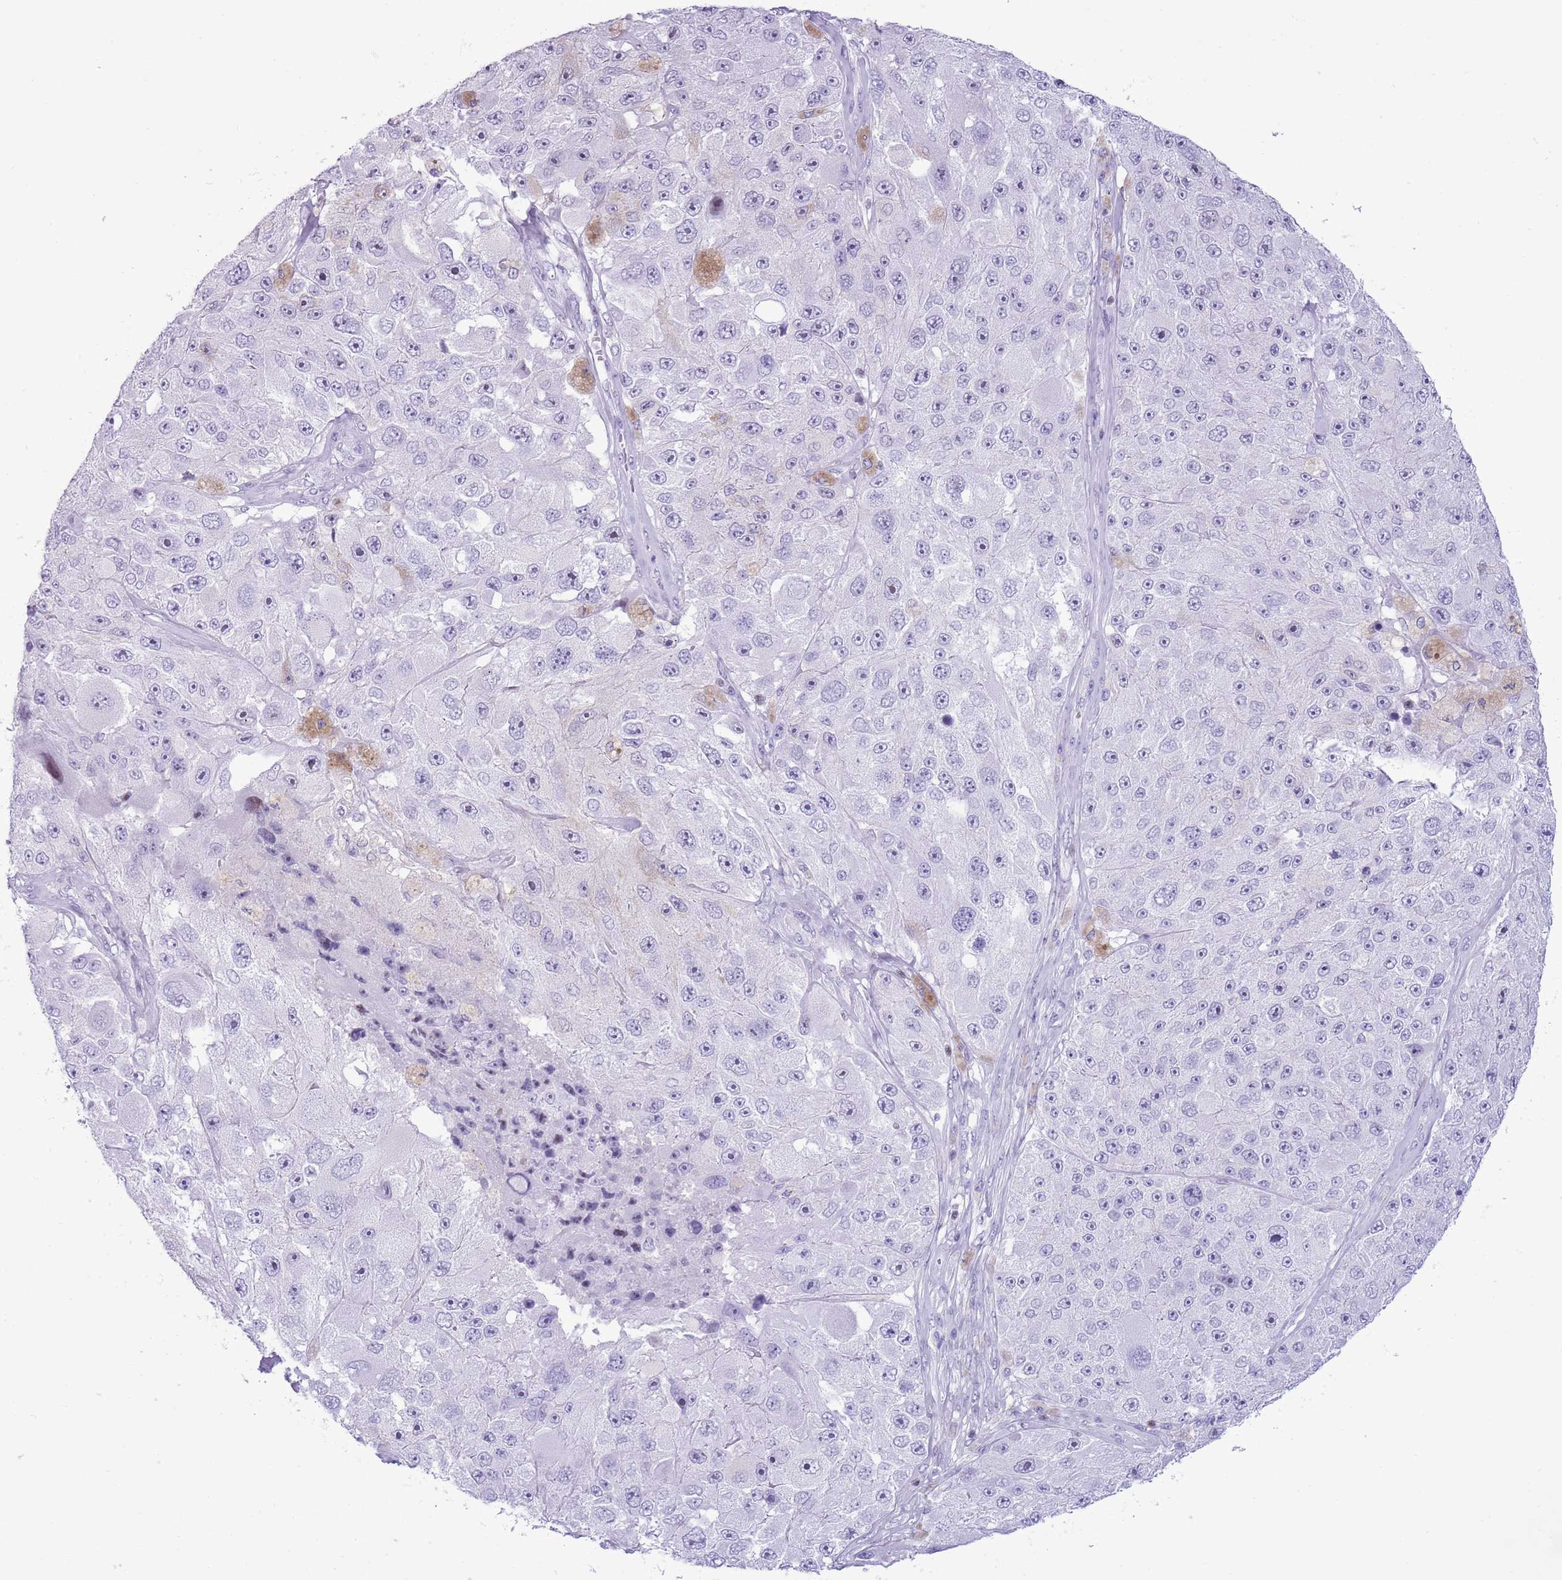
{"staining": {"intensity": "negative", "quantity": "none", "location": "none"}, "tissue": "melanoma", "cell_type": "Tumor cells", "image_type": "cancer", "snomed": [{"axis": "morphology", "description": "Malignant melanoma, Metastatic site"}, {"axis": "topography", "description": "Lymph node"}], "caption": "IHC of malignant melanoma (metastatic site) displays no expression in tumor cells.", "gene": "BCL11B", "patient": {"sex": "male", "age": 62}}